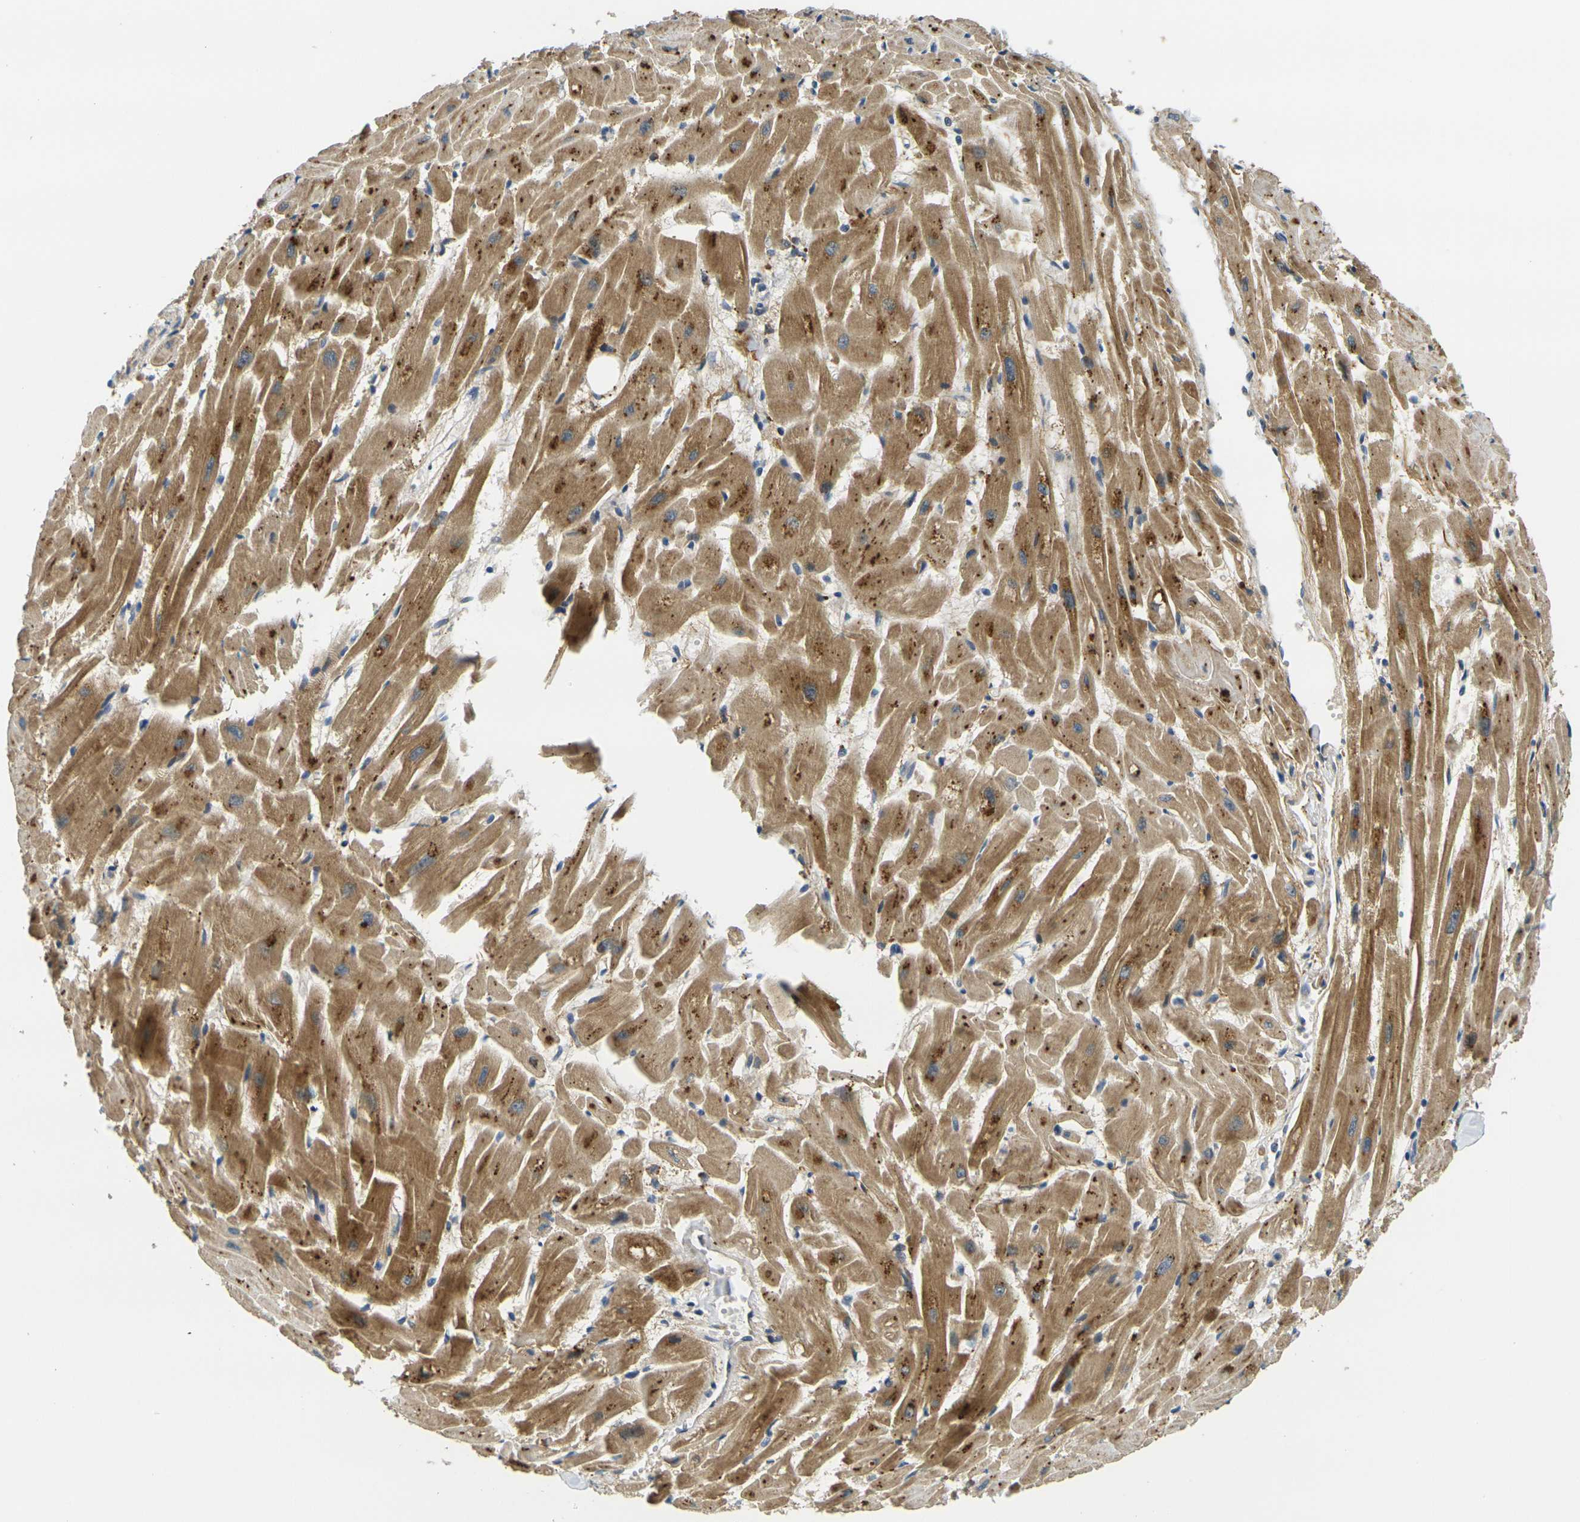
{"staining": {"intensity": "moderate", "quantity": ">75%", "location": "cytoplasmic/membranous"}, "tissue": "heart muscle", "cell_type": "Cardiomyocytes", "image_type": "normal", "snomed": [{"axis": "morphology", "description": "Normal tissue, NOS"}, {"axis": "topography", "description": "Heart"}], "caption": "Moderate cytoplasmic/membranous positivity is appreciated in approximately >75% of cardiomyocytes in unremarkable heart muscle. (DAB (3,3'-diaminobenzidine) IHC, brown staining for protein, blue staining for nuclei).", "gene": "KLHL8", "patient": {"sex": "female", "age": 19}}